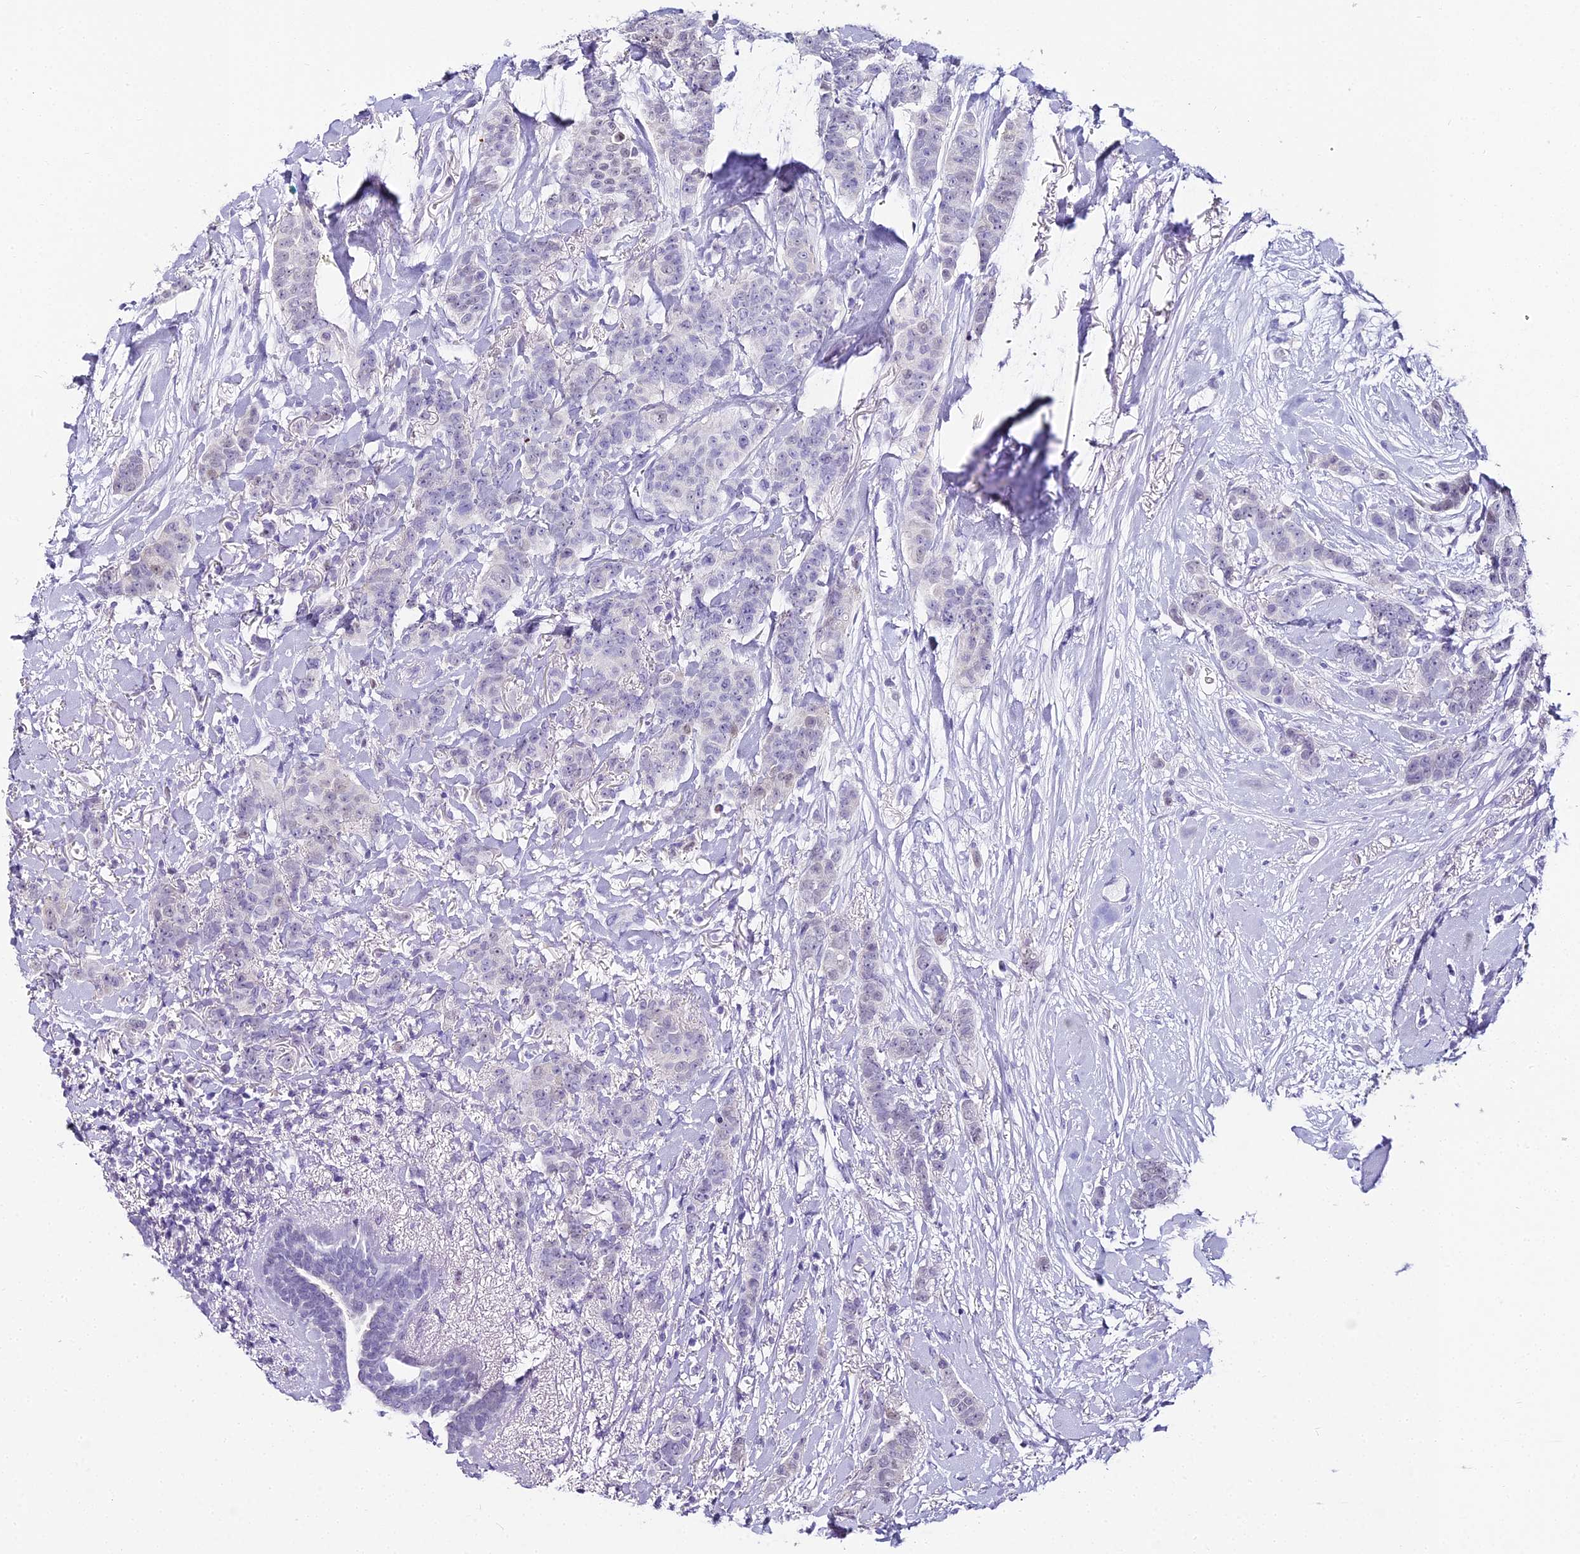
{"staining": {"intensity": "negative", "quantity": "none", "location": "none"}, "tissue": "breast cancer", "cell_type": "Tumor cells", "image_type": "cancer", "snomed": [{"axis": "morphology", "description": "Duct carcinoma"}, {"axis": "topography", "description": "Breast"}], "caption": "DAB immunohistochemical staining of invasive ductal carcinoma (breast) shows no significant positivity in tumor cells.", "gene": "ABHD14A-ACY1", "patient": {"sex": "female", "age": 40}}